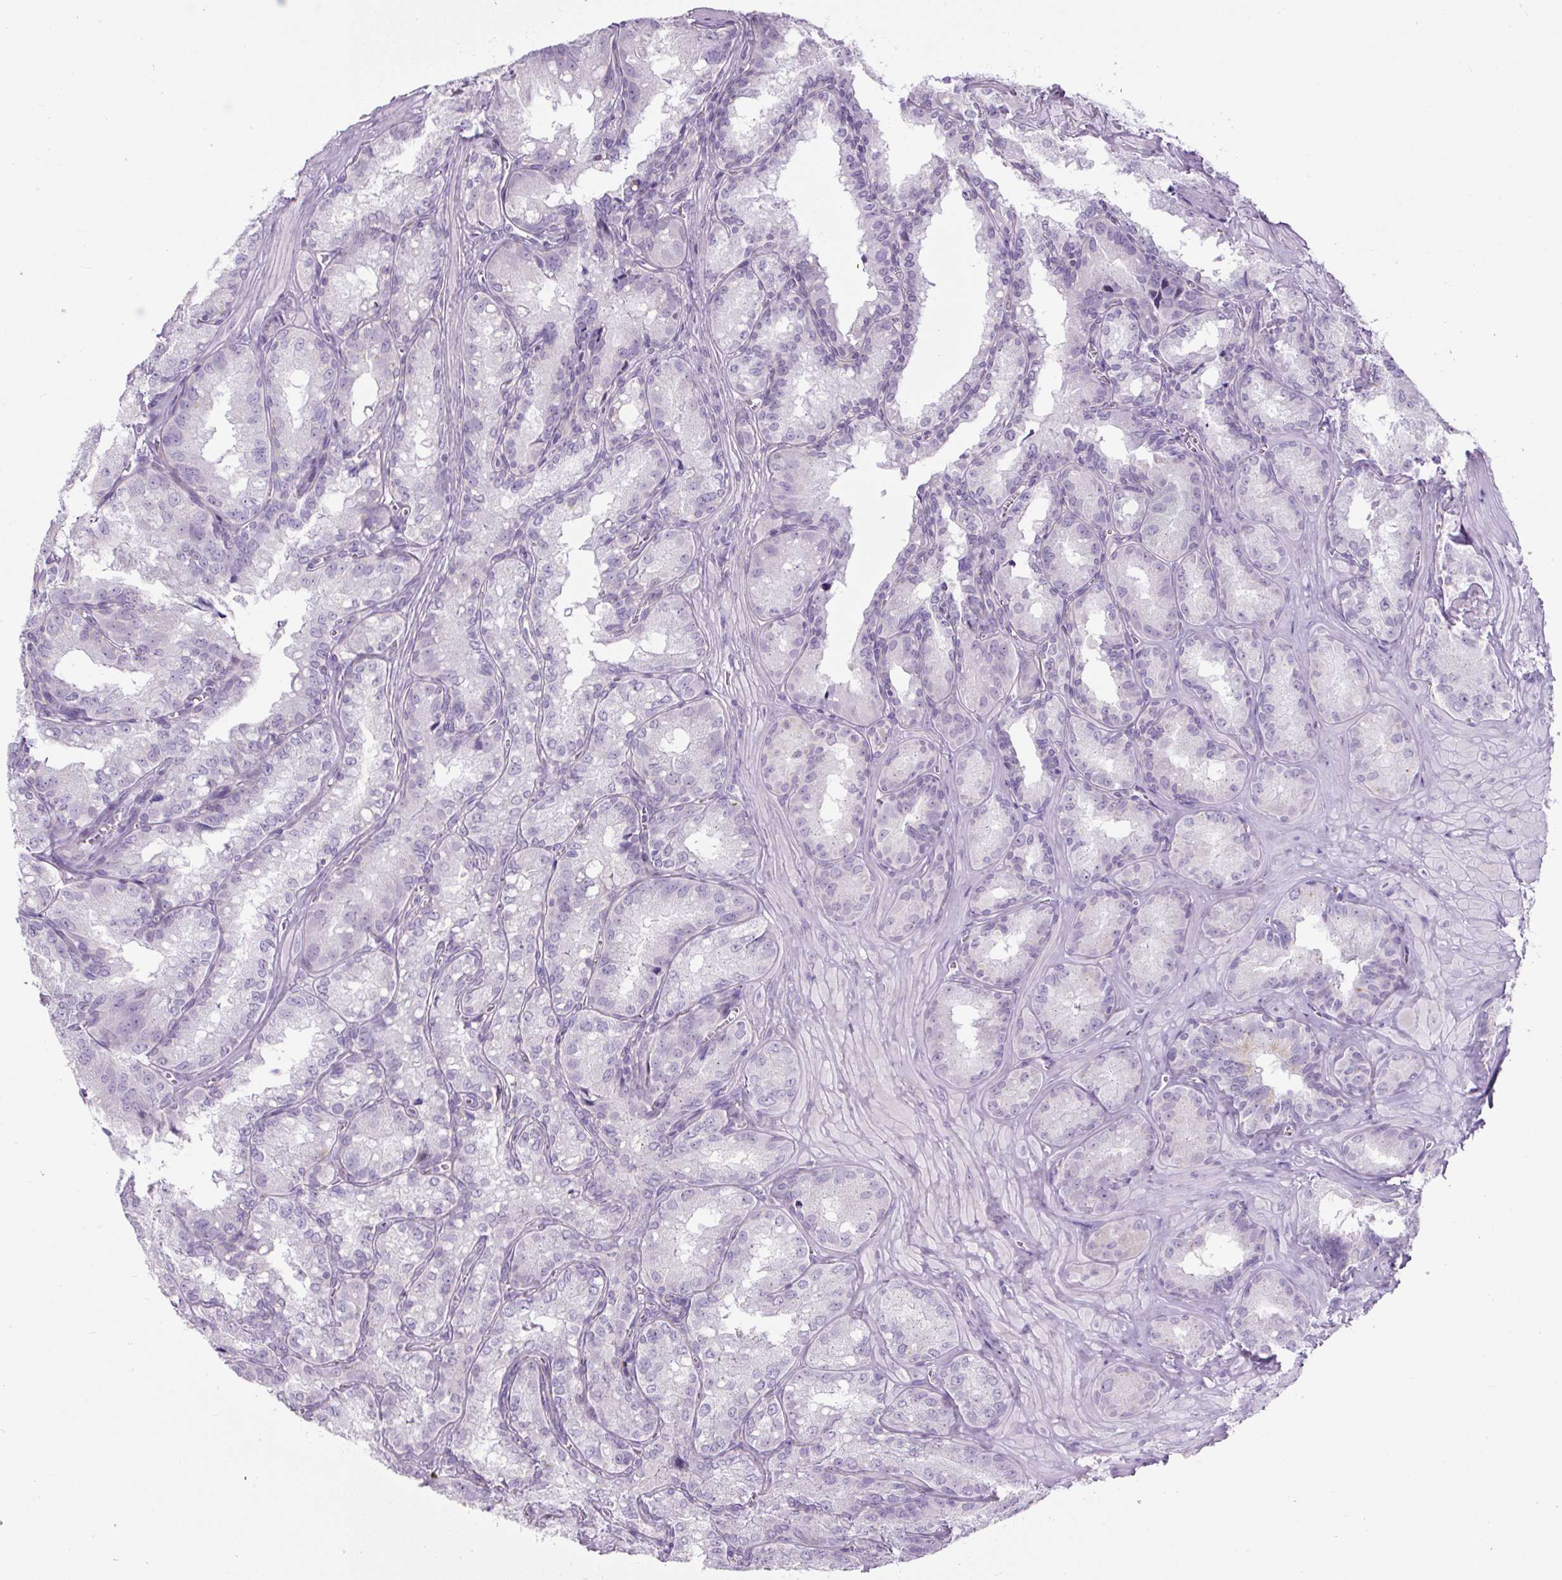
{"staining": {"intensity": "negative", "quantity": "none", "location": "none"}, "tissue": "seminal vesicle", "cell_type": "Glandular cells", "image_type": "normal", "snomed": [{"axis": "morphology", "description": "Normal tissue, NOS"}, {"axis": "topography", "description": "Seminal veicle"}], "caption": "Immunohistochemistry histopathology image of normal seminal vesicle: human seminal vesicle stained with DAB (3,3'-diaminobenzidine) exhibits no significant protein positivity in glandular cells.", "gene": "FGFBP3", "patient": {"sex": "male", "age": 47}}